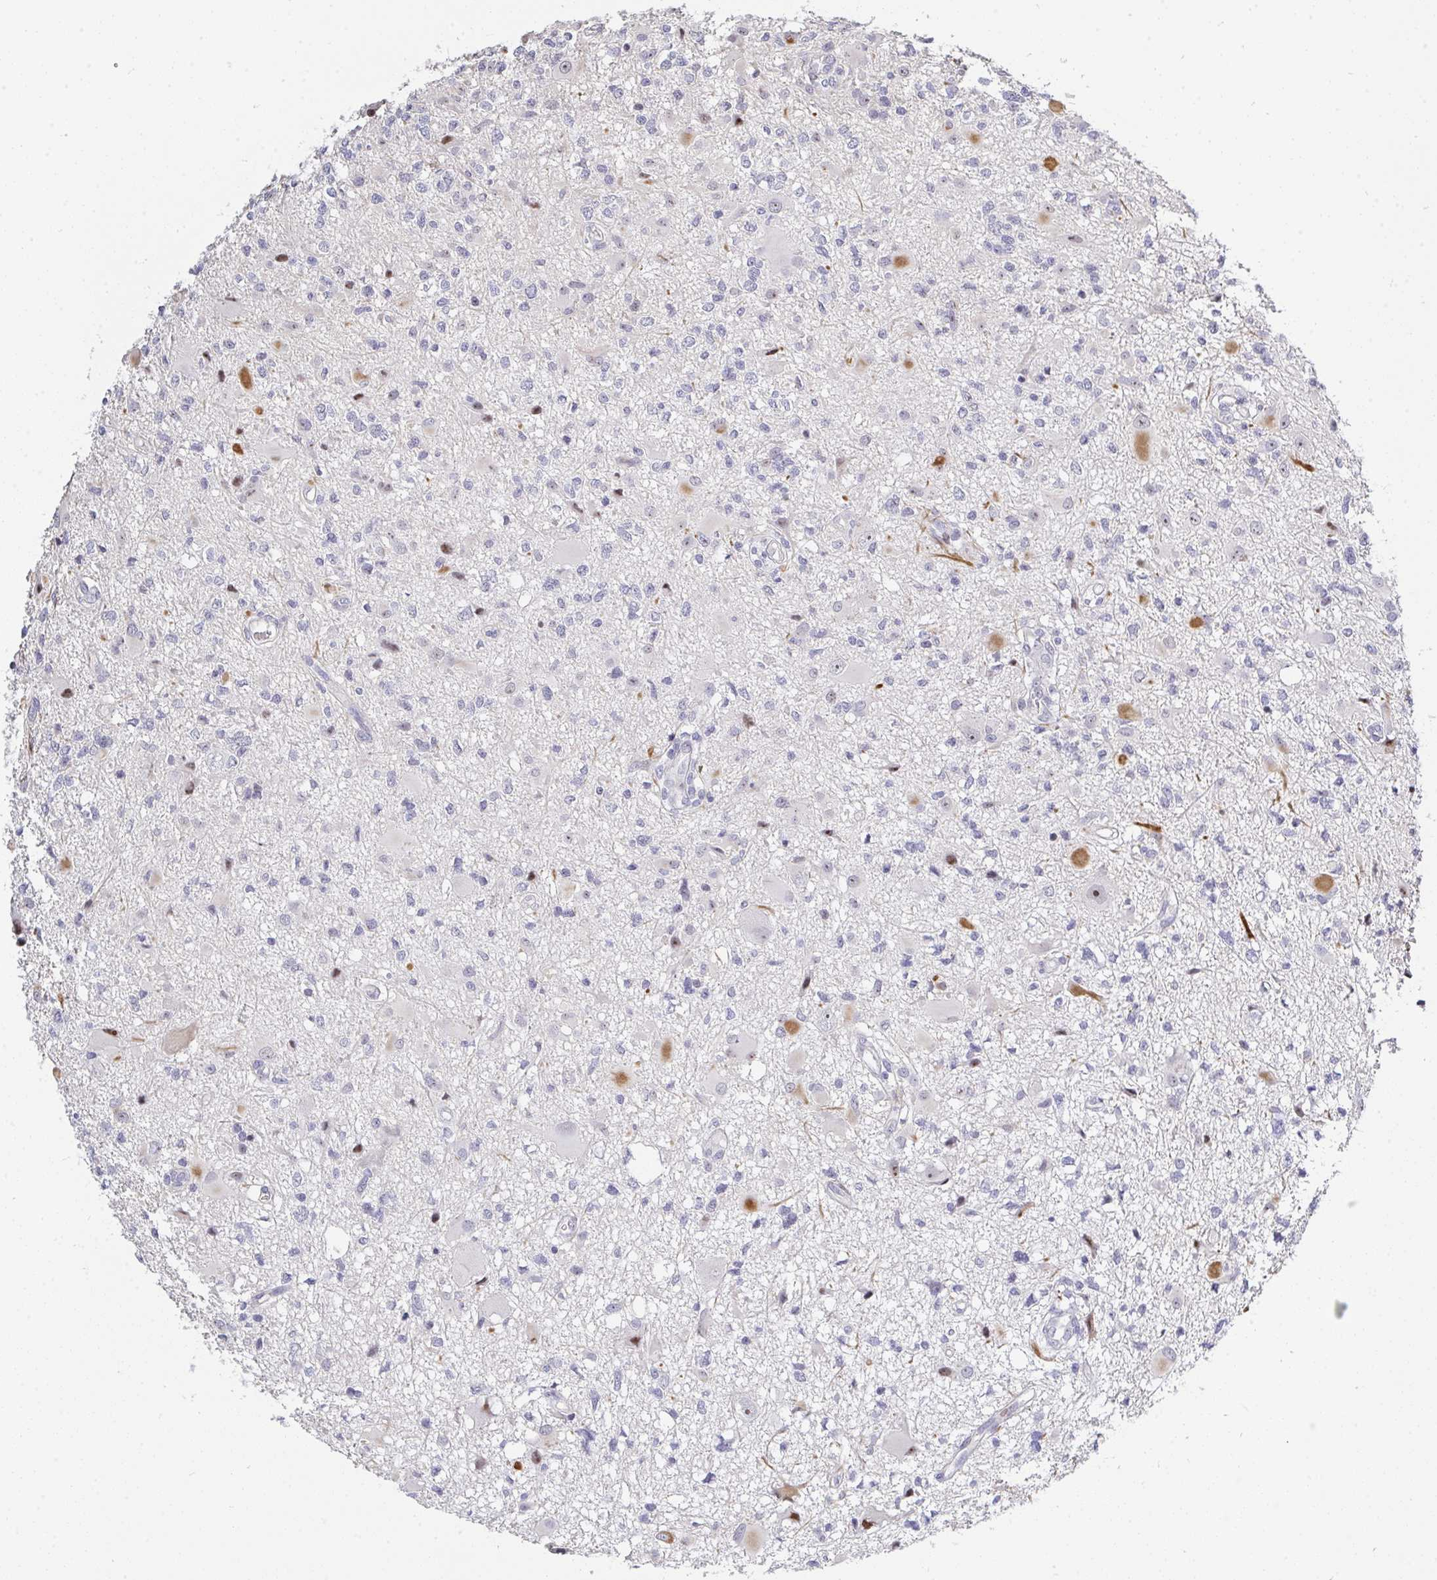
{"staining": {"intensity": "moderate", "quantity": "<25%", "location": "cytoplasmic/membranous,nuclear"}, "tissue": "glioma", "cell_type": "Tumor cells", "image_type": "cancer", "snomed": [{"axis": "morphology", "description": "Glioma, malignant, High grade"}, {"axis": "topography", "description": "Brain"}], "caption": "A brown stain labels moderate cytoplasmic/membranous and nuclear staining of a protein in glioma tumor cells. (IHC, brightfield microscopy, high magnification).", "gene": "PLPPR3", "patient": {"sex": "male", "age": 54}}